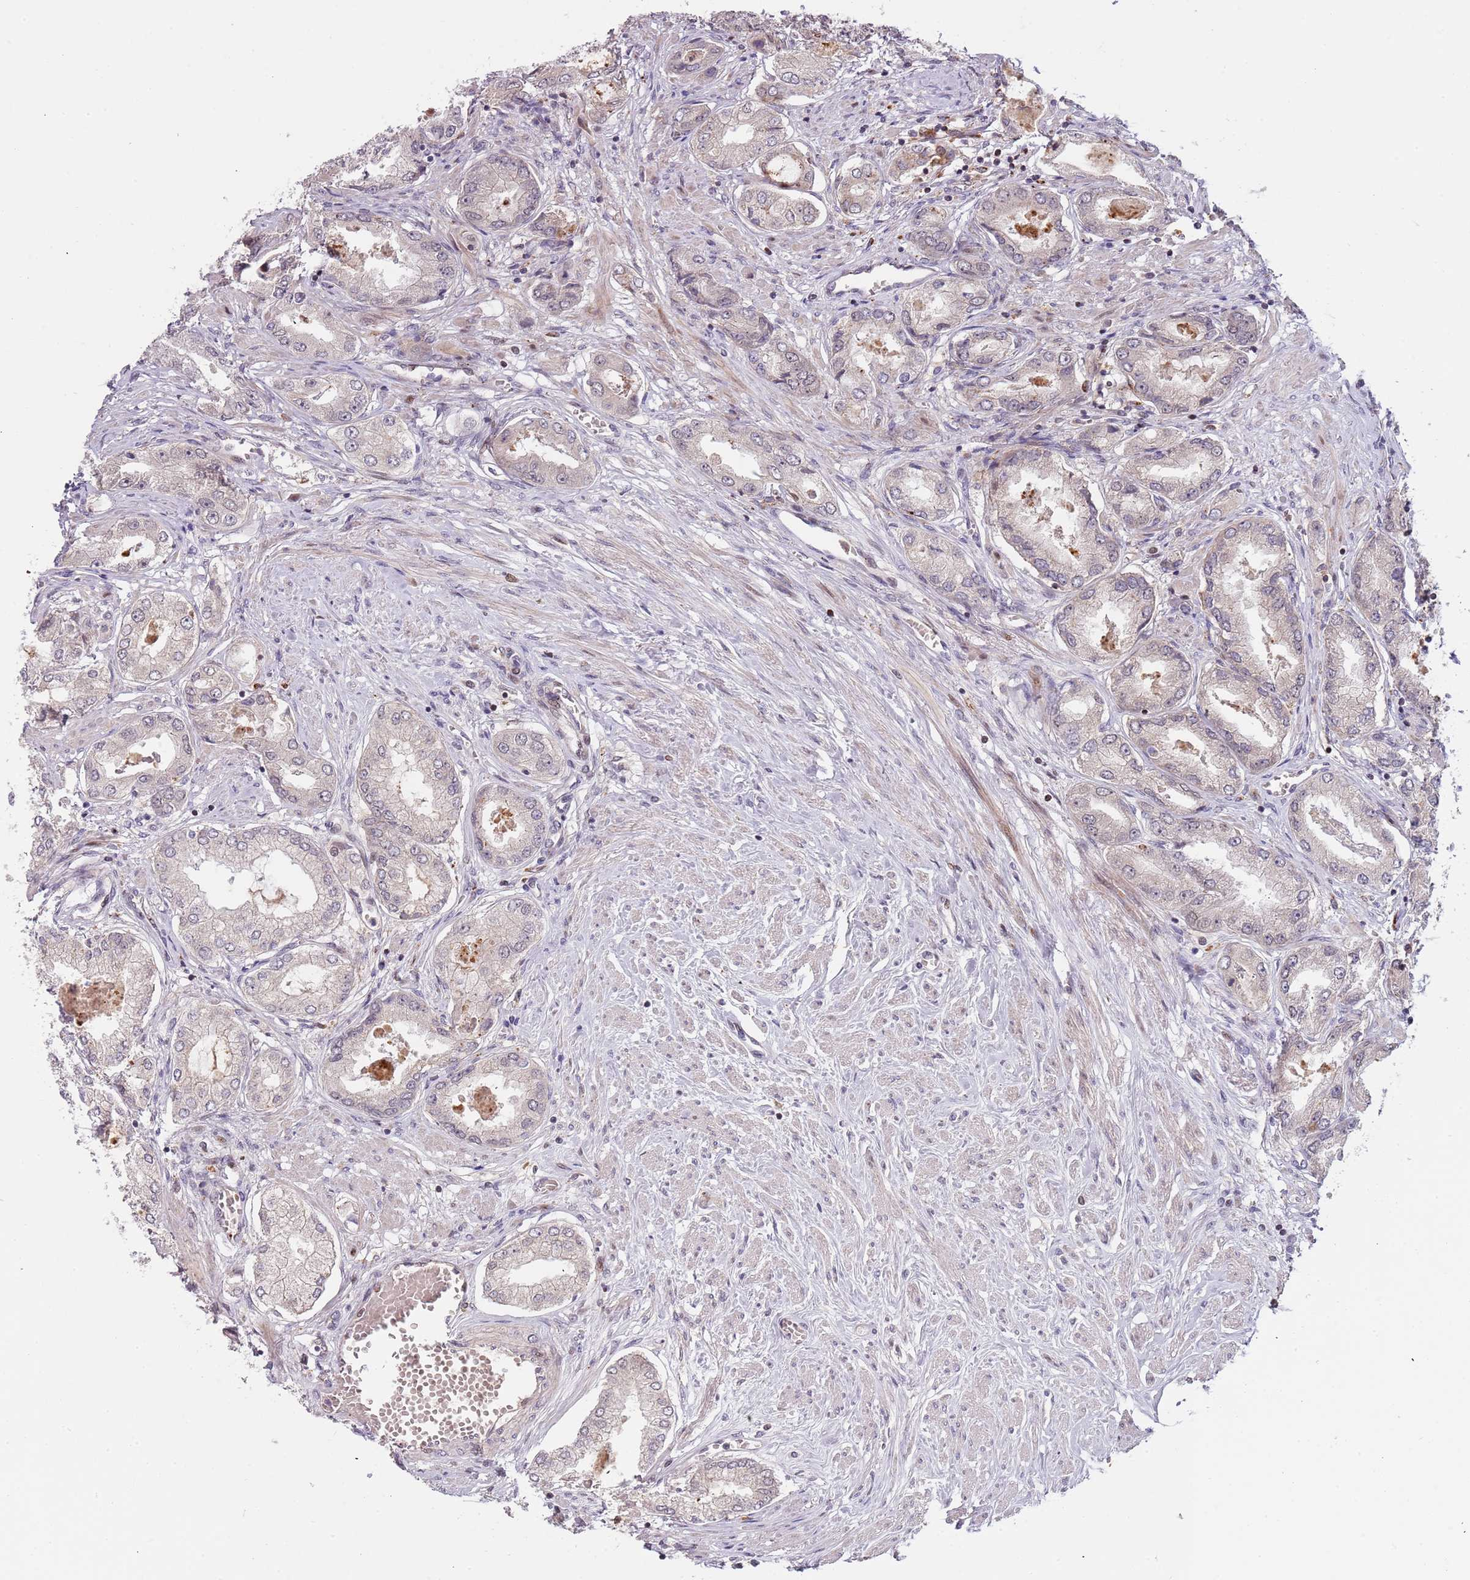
{"staining": {"intensity": "negative", "quantity": "none", "location": "none"}, "tissue": "prostate cancer", "cell_type": "Tumor cells", "image_type": "cancer", "snomed": [{"axis": "morphology", "description": "Adenocarcinoma, High grade"}, {"axis": "topography", "description": "Prostate"}], "caption": "Human prostate cancer (adenocarcinoma (high-grade)) stained for a protein using immunohistochemistry (IHC) exhibits no staining in tumor cells.", "gene": "ULK3", "patient": {"sex": "male", "age": 68}}